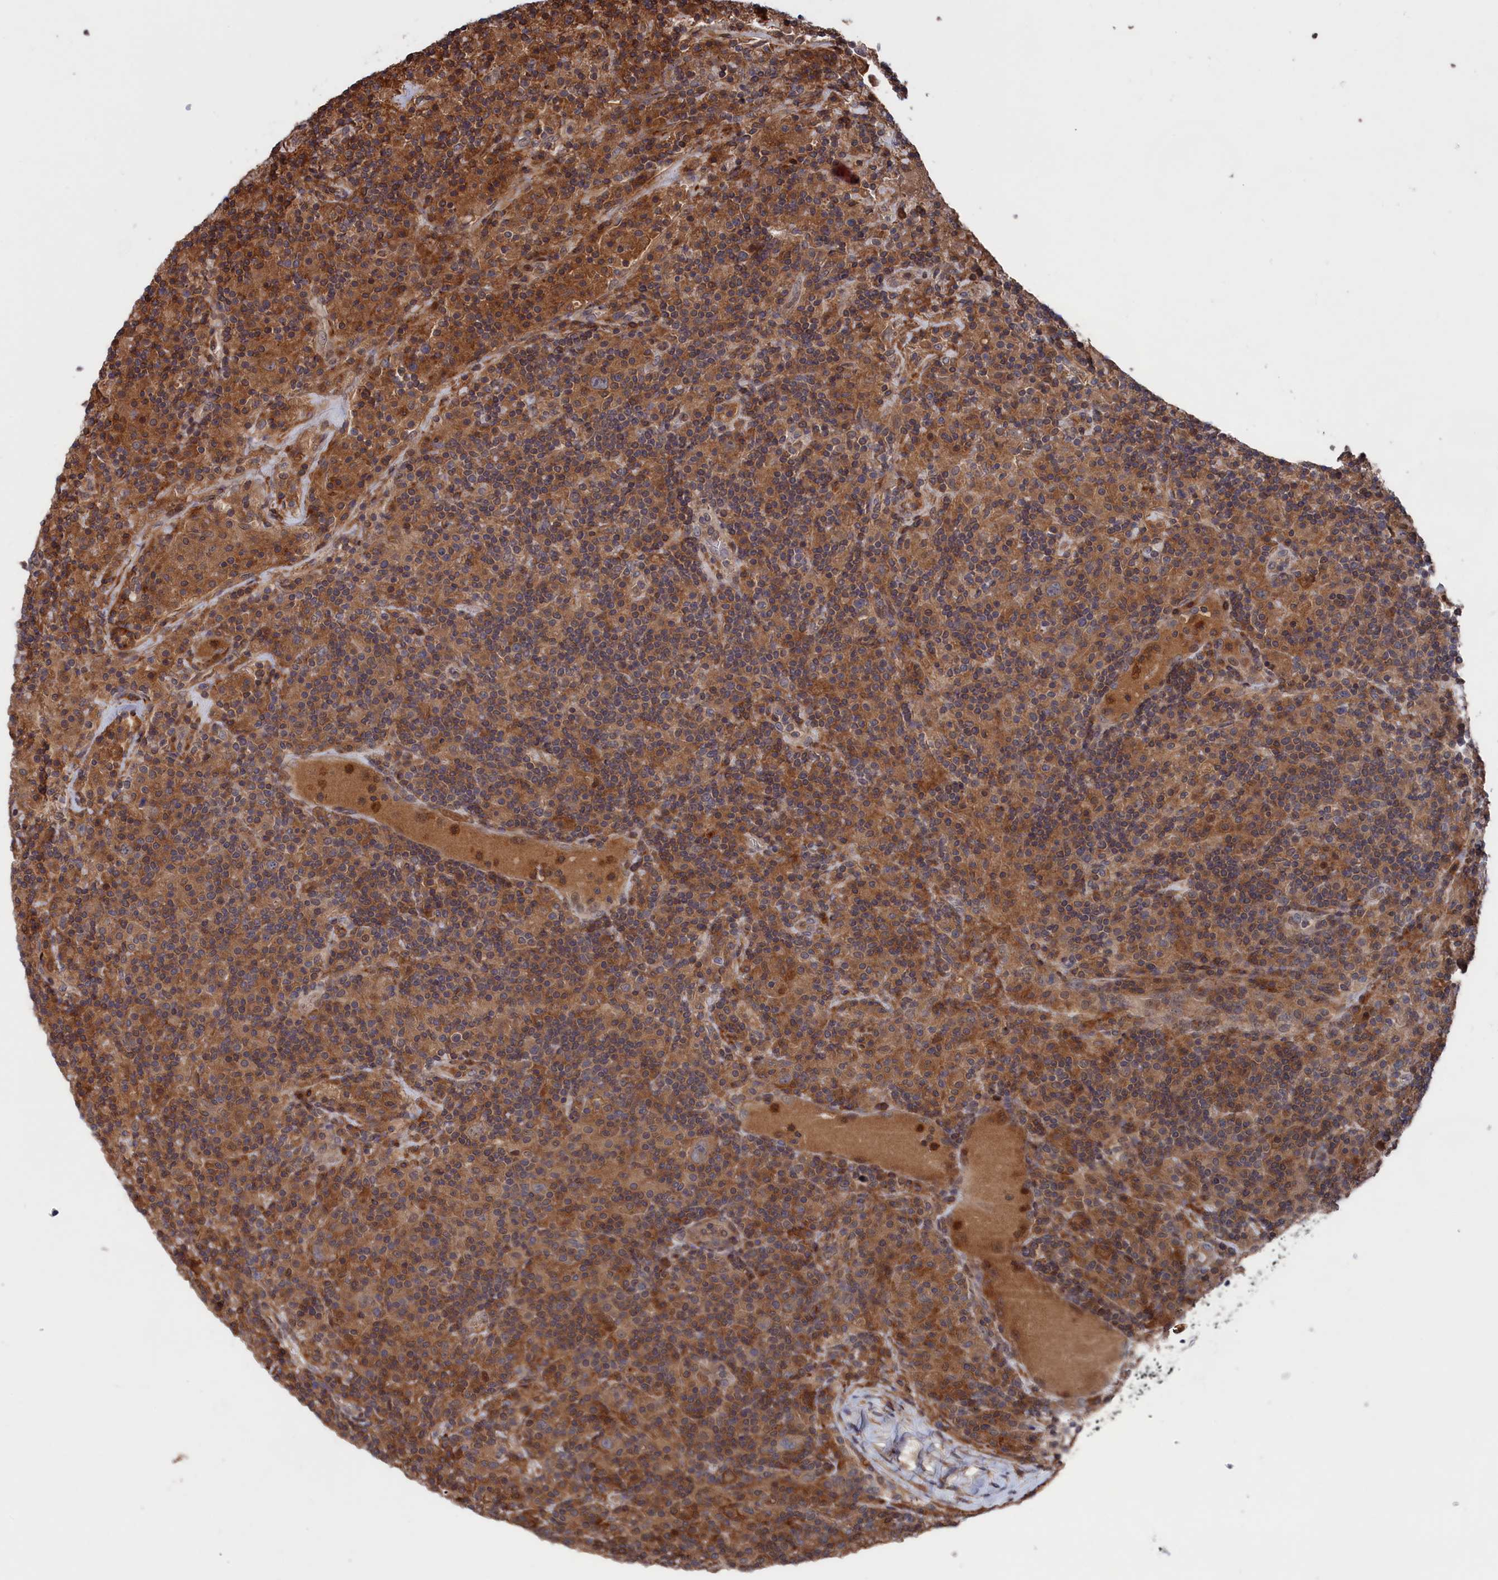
{"staining": {"intensity": "moderate", "quantity": "<25%", "location": "cytoplasmic/membranous"}, "tissue": "lymphoma", "cell_type": "Tumor cells", "image_type": "cancer", "snomed": [{"axis": "morphology", "description": "Hodgkin's disease, NOS"}, {"axis": "topography", "description": "Lymph node"}], "caption": "DAB (3,3'-diaminobenzidine) immunohistochemical staining of Hodgkin's disease exhibits moderate cytoplasmic/membranous protein positivity in about <25% of tumor cells.", "gene": "PLA2G15", "patient": {"sex": "male", "age": 70}}